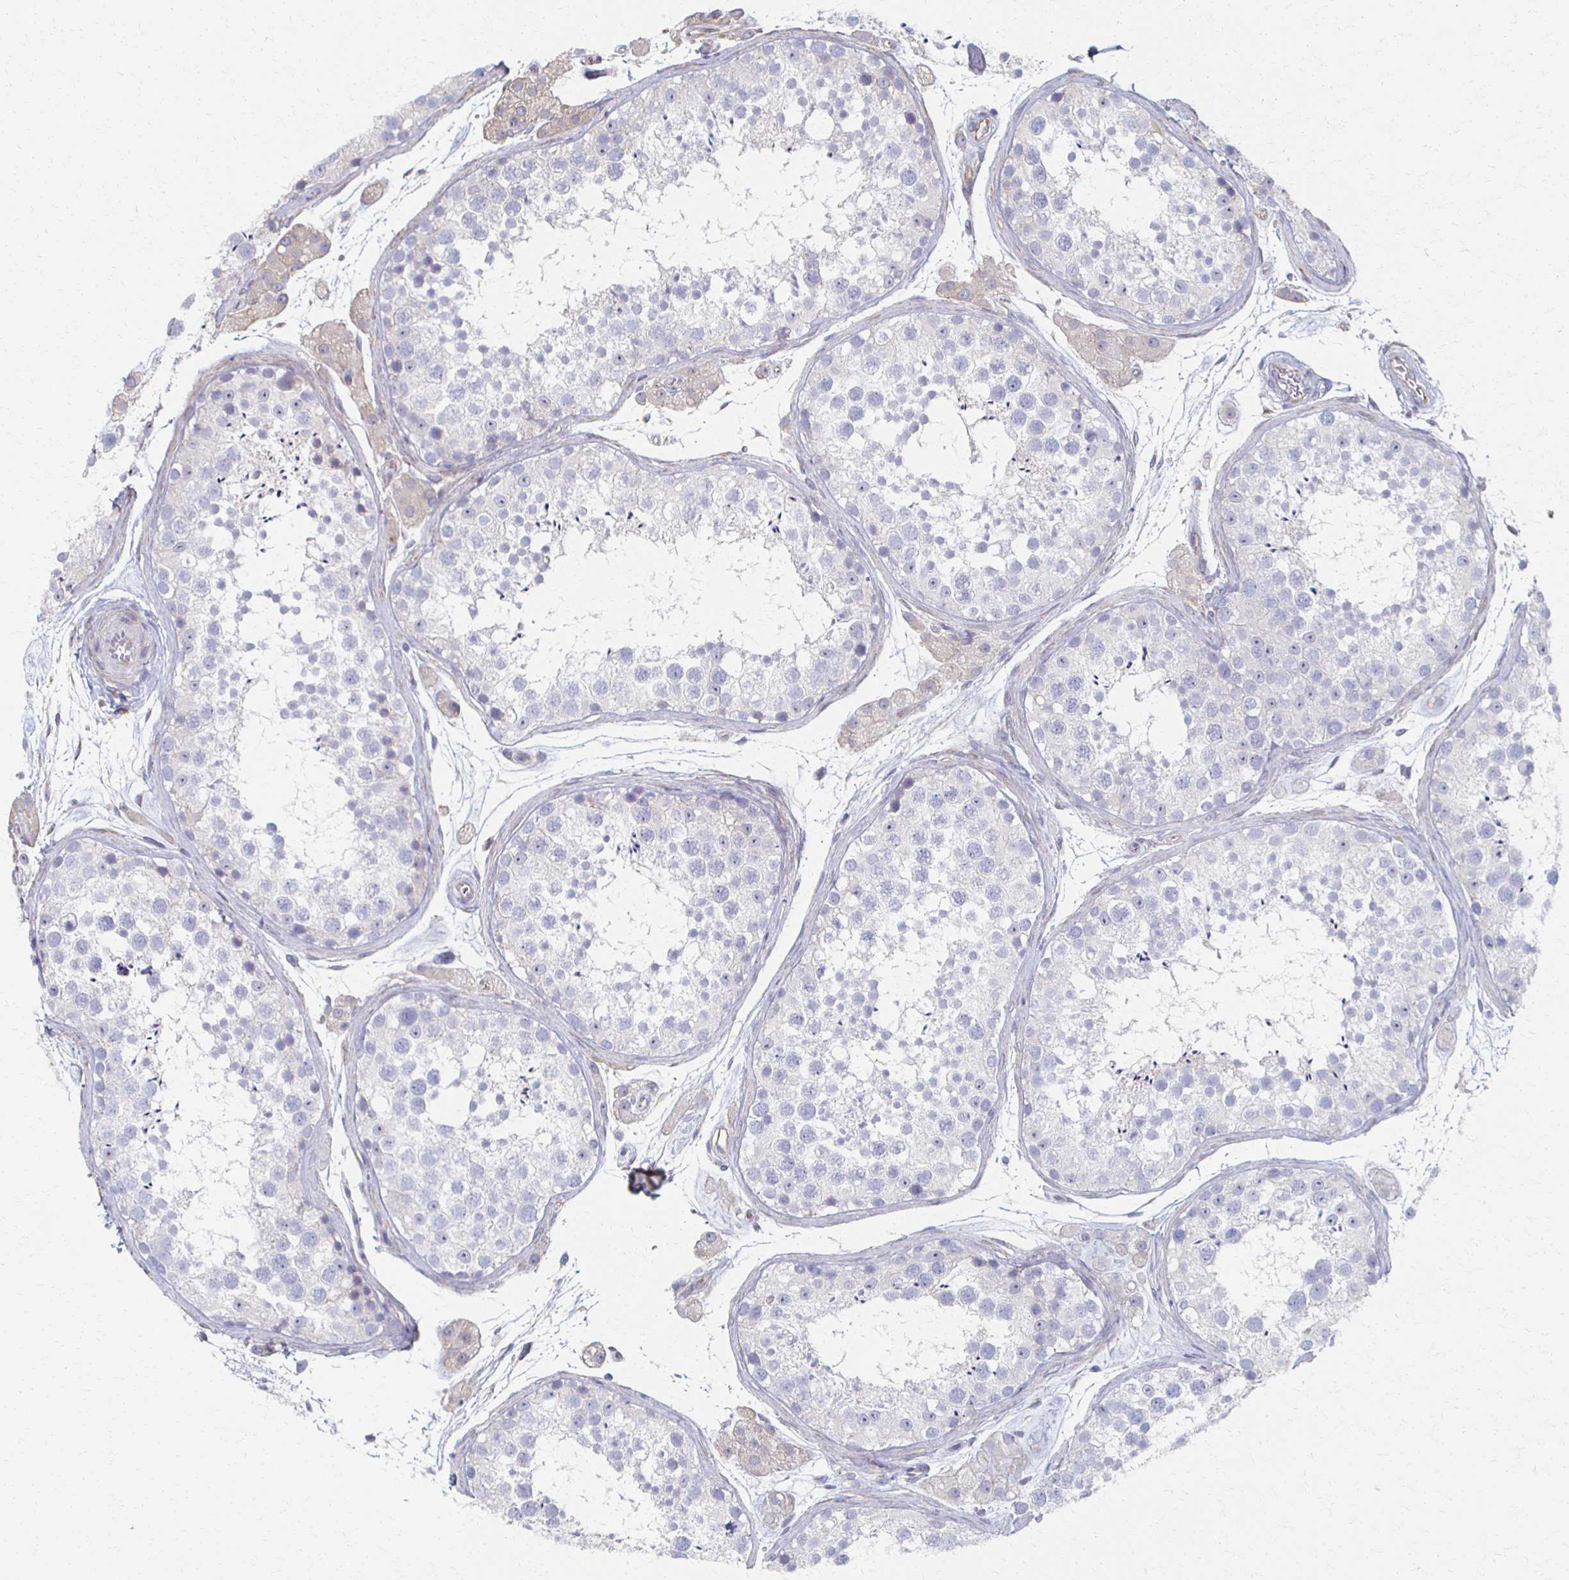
{"staining": {"intensity": "negative", "quantity": "none", "location": "none"}, "tissue": "testis", "cell_type": "Cells in seminiferous ducts", "image_type": "normal", "snomed": [{"axis": "morphology", "description": "Normal tissue, NOS"}, {"axis": "topography", "description": "Testis"}], "caption": "IHC of unremarkable human testis exhibits no staining in cells in seminiferous ducts.", "gene": "ATP1A3", "patient": {"sex": "male", "age": 41}}